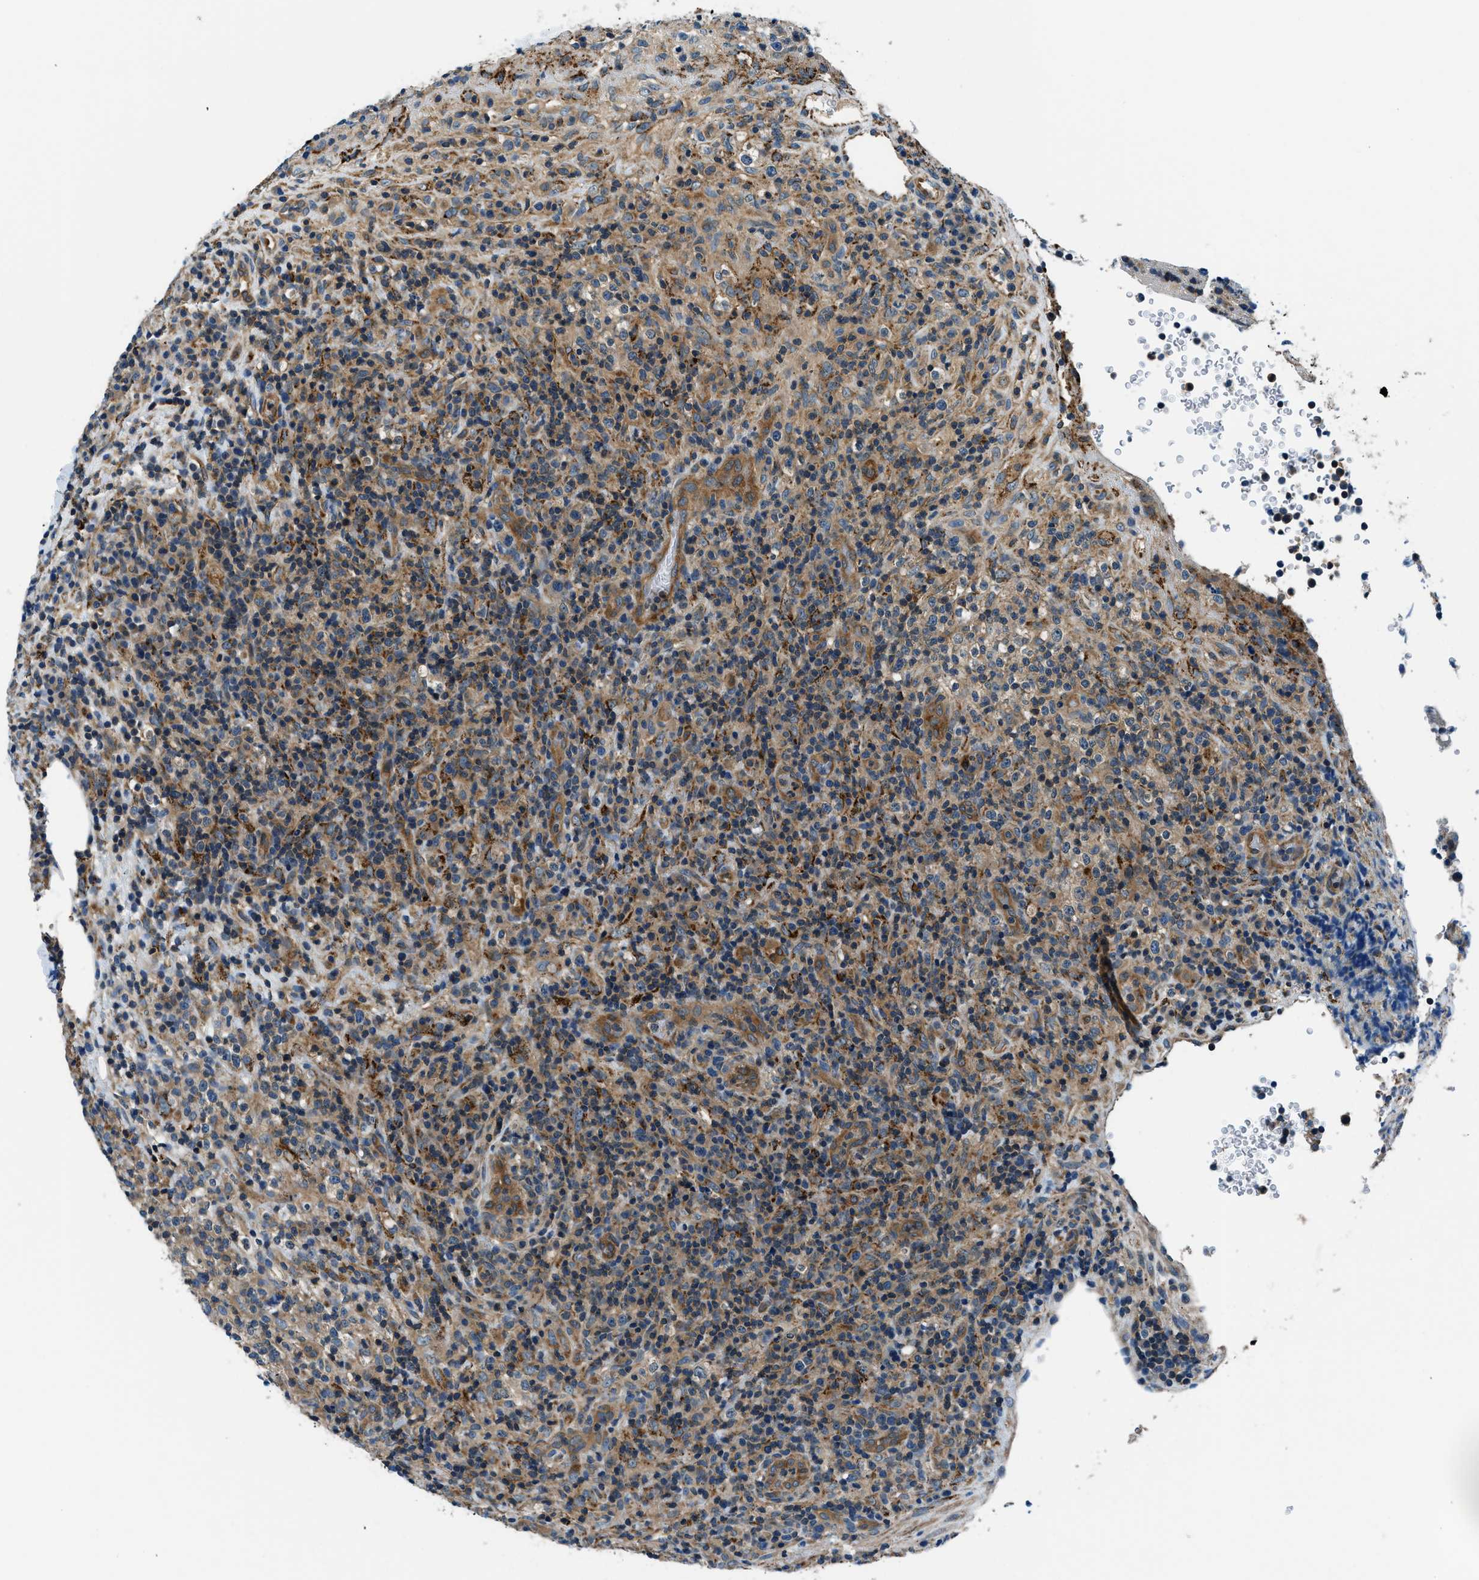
{"staining": {"intensity": "weak", "quantity": "25%-75%", "location": "cytoplasmic/membranous"}, "tissue": "lymphoma", "cell_type": "Tumor cells", "image_type": "cancer", "snomed": [{"axis": "morphology", "description": "Malignant lymphoma, non-Hodgkin's type, High grade"}, {"axis": "topography", "description": "Lymph node"}], "caption": "IHC photomicrograph of human malignant lymphoma, non-Hodgkin's type (high-grade) stained for a protein (brown), which exhibits low levels of weak cytoplasmic/membranous expression in approximately 25%-75% of tumor cells.", "gene": "SLC19A2", "patient": {"sex": "female", "age": 76}}